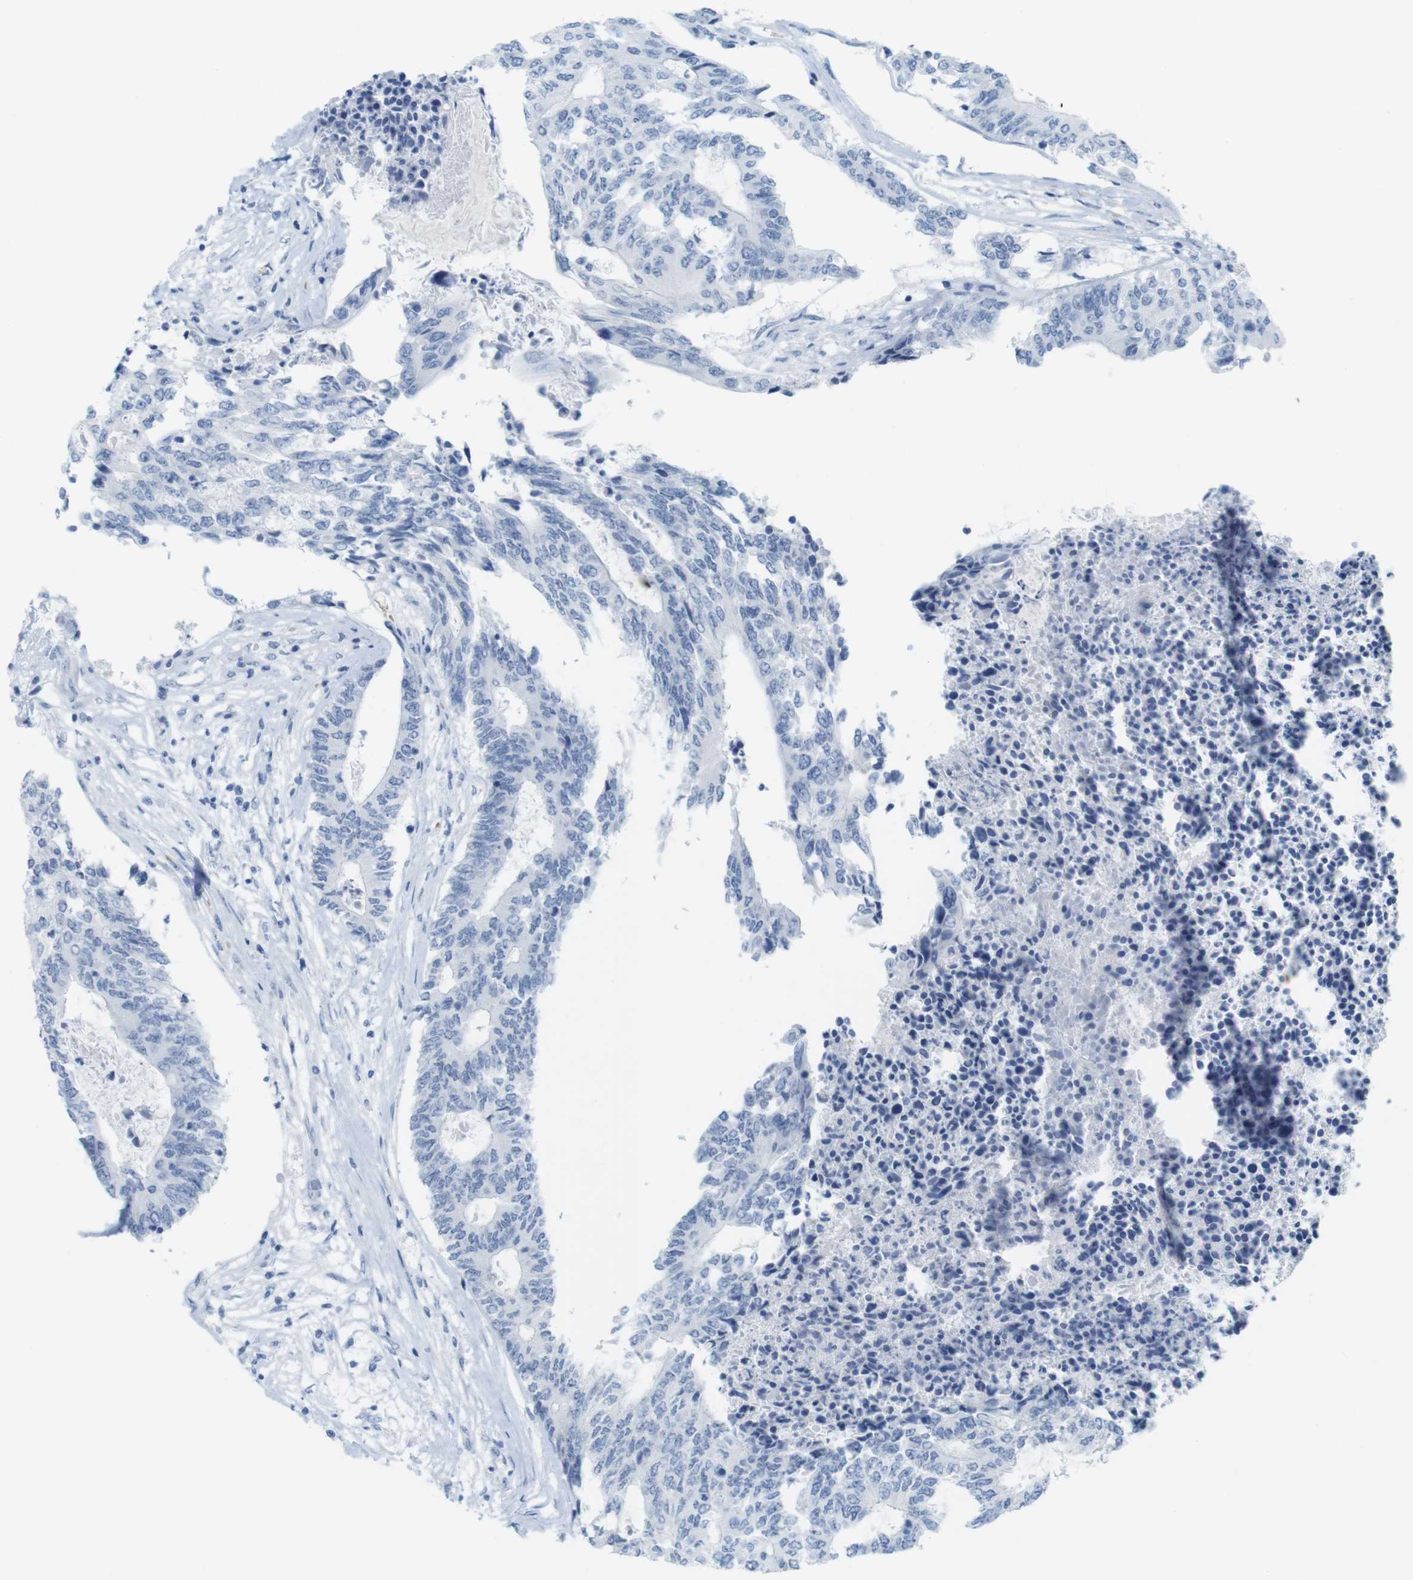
{"staining": {"intensity": "negative", "quantity": "none", "location": "none"}, "tissue": "colorectal cancer", "cell_type": "Tumor cells", "image_type": "cancer", "snomed": [{"axis": "morphology", "description": "Adenocarcinoma, NOS"}, {"axis": "topography", "description": "Rectum"}], "caption": "Protein analysis of colorectal cancer (adenocarcinoma) exhibits no significant expression in tumor cells. Brightfield microscopy of IHC stained with DAB (3,3'-diaminobenzidine) (brown) and hematoxylin (blue), captured at high magnification.", "gene": "TNNT2", "patient": {"sex": "male", "age": 63}}